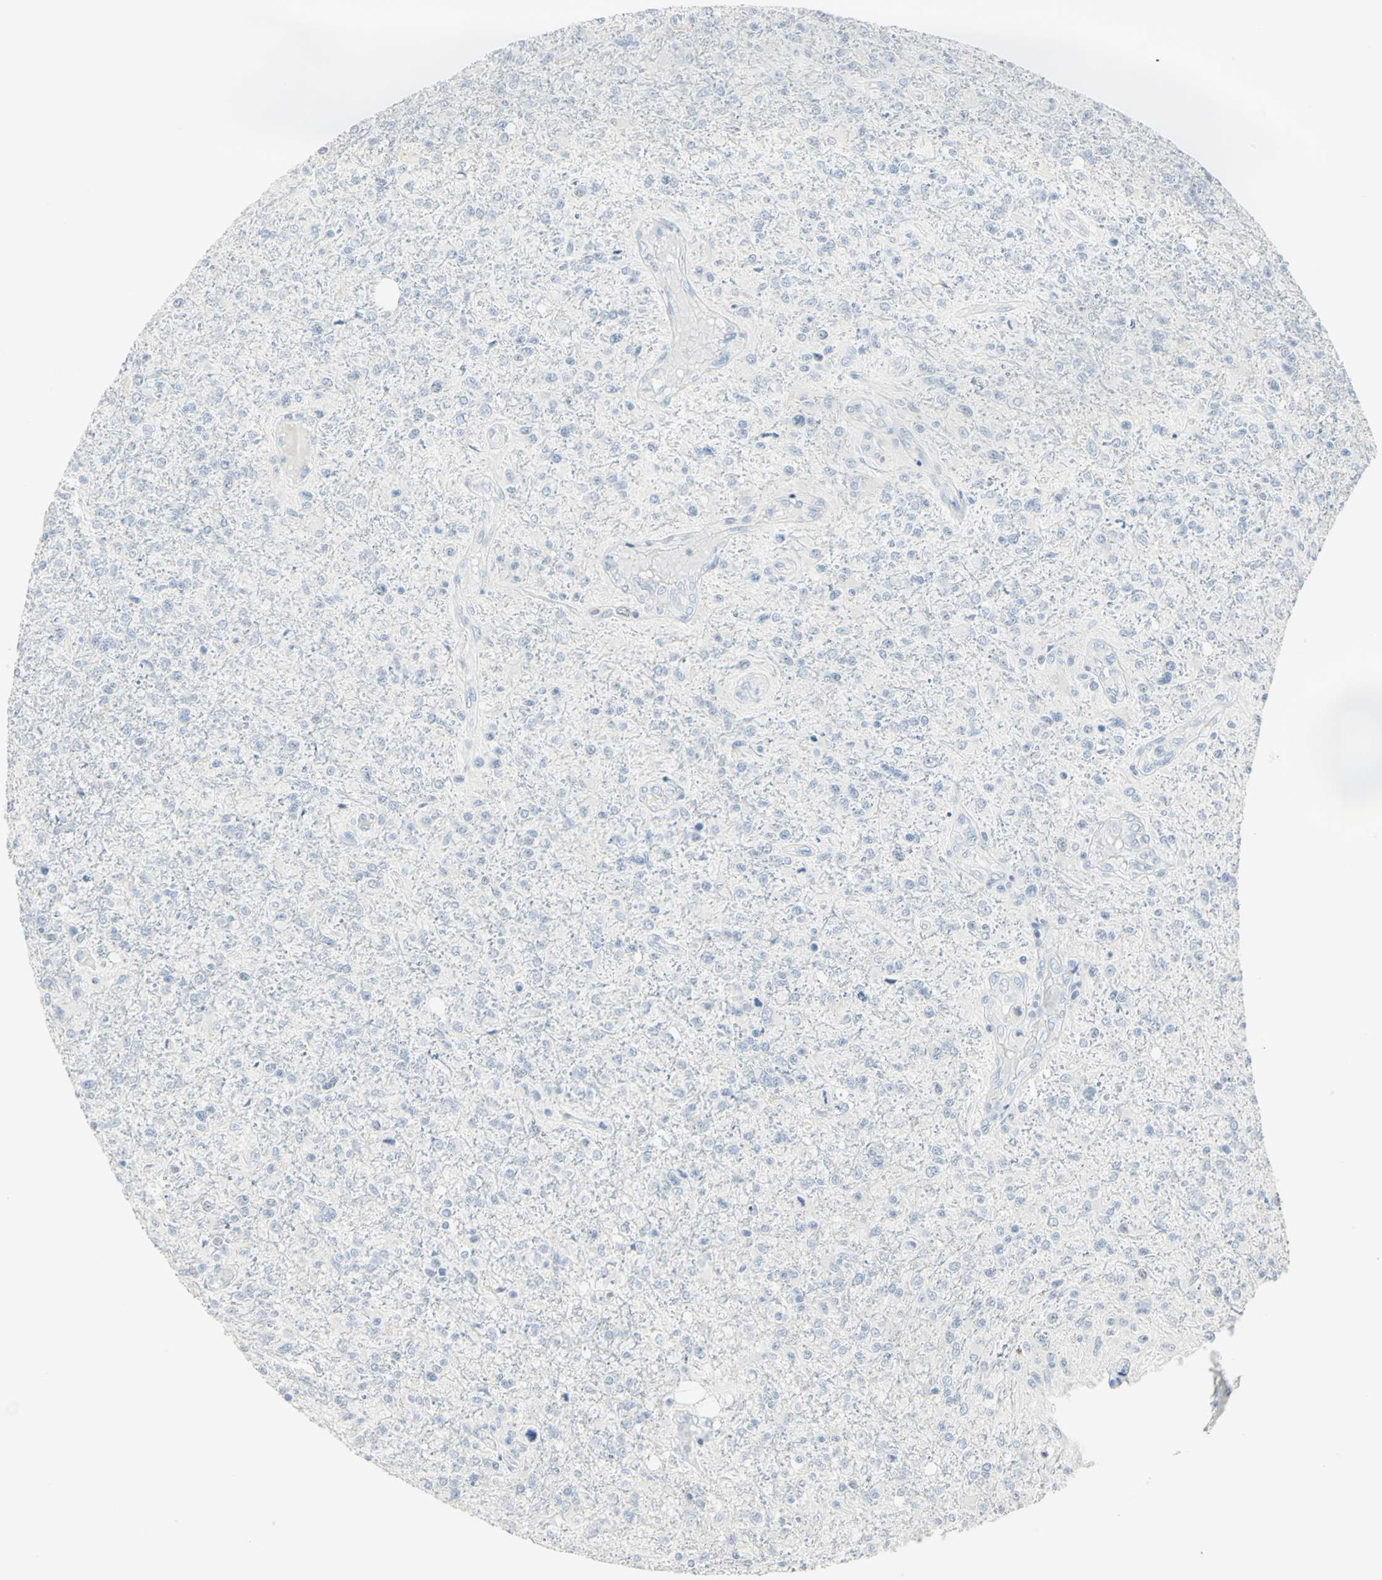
{"staining": {"intensity": "negative", "quantity": "none", "location": "none"}, "tissue": "glioma", "cell_type": "Tumor cells", "image_type": "cancer", "snomed": [{"axis": "morphology", "description": "Glioma, malignant, High grade"}, {"axis": "topography", "description": "Cerebral cortex"}], "caption": "Immunohistochemistry photomicrograph of neoplastic tissue: glioma stained with DAB shows no significant protein expression in tumor cells.", "gene": "HELLS", "patient": {"sex": "male", "age": 76}}